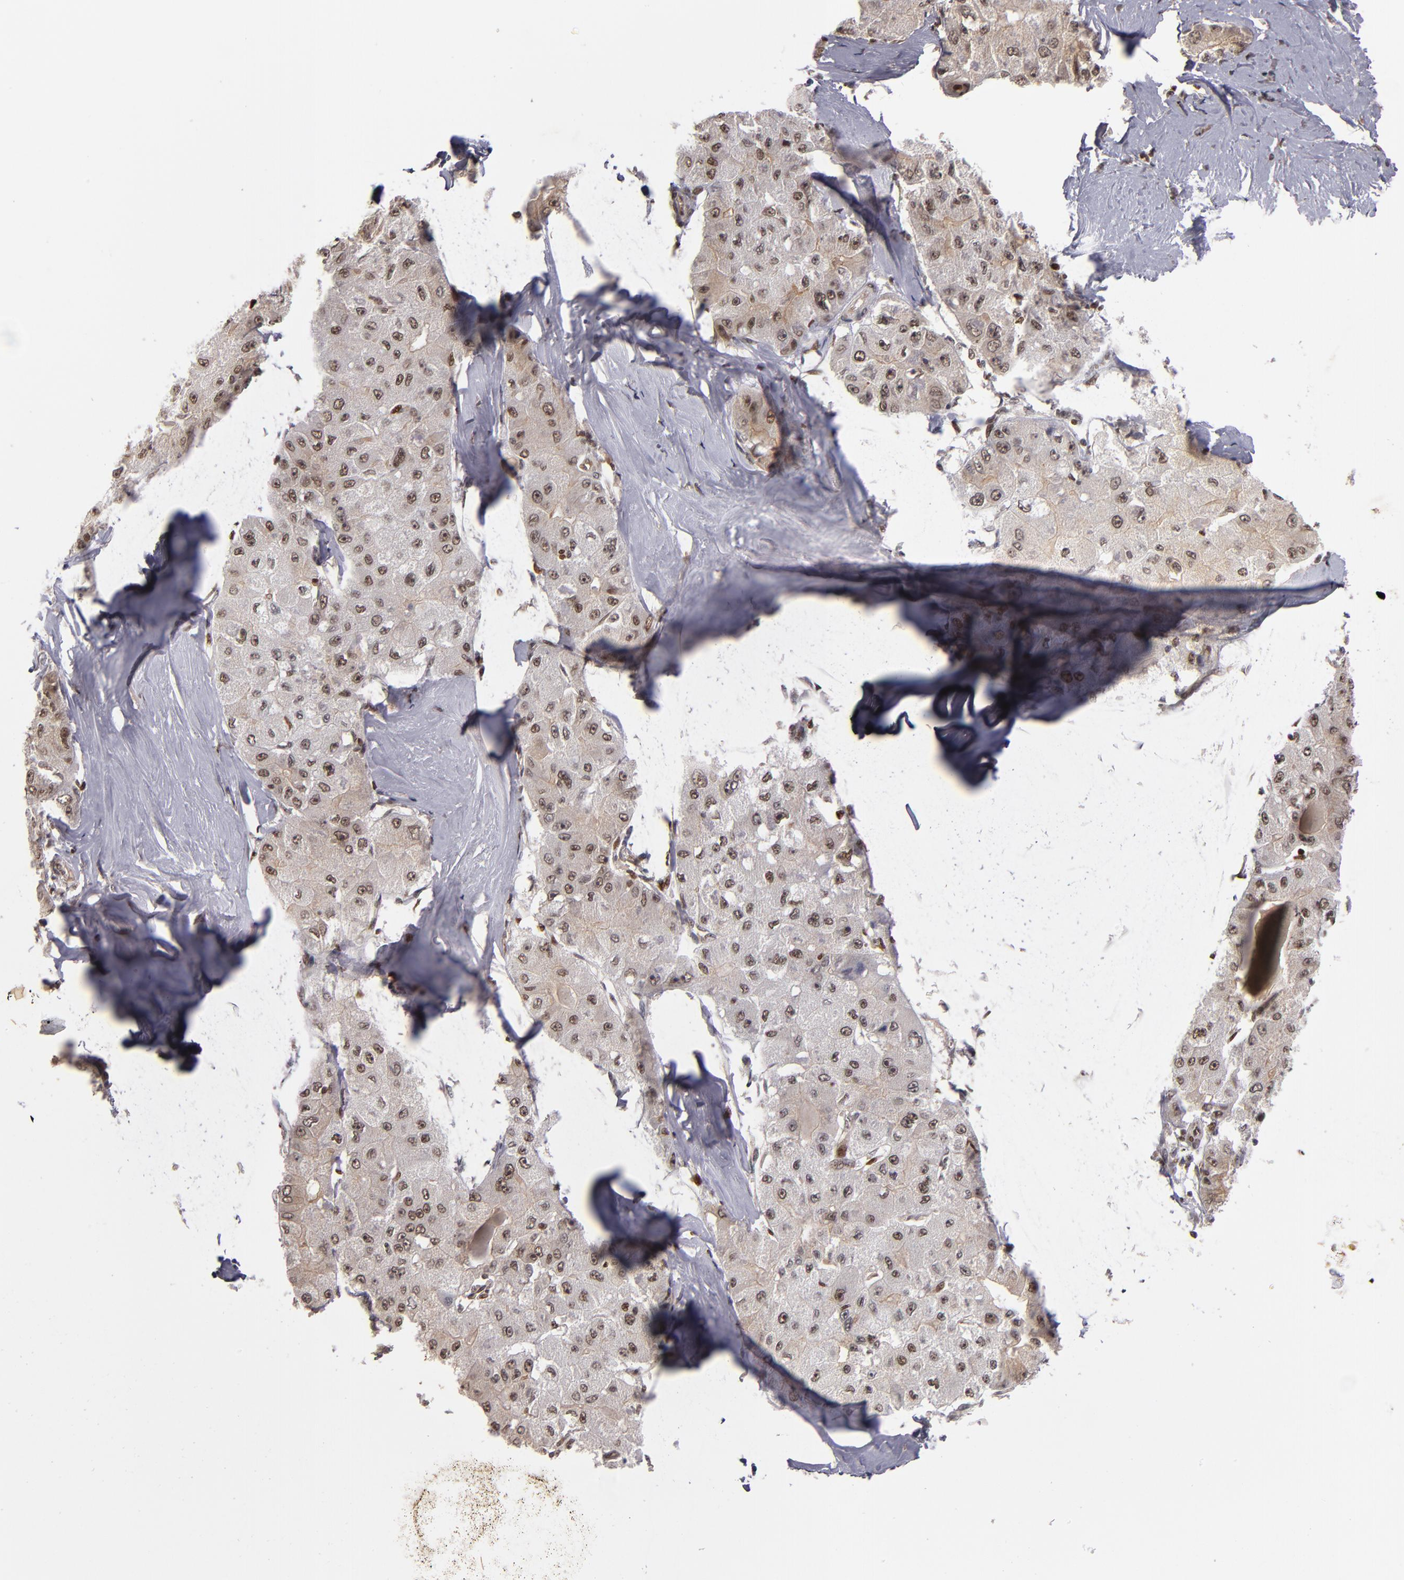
{"staining": {"intensity": "moderate", "quantity": "25%-75%", "location": "nuclear"}, "tissue": "liver cancer", "cell_type": "Tumor cells", "image_type": "cancer", "snomed": [{"axis": "morphology", "description": "Carcinoma, Hepatocellular, NOS"}, {"axis": "topography", "description": "Liver"}], "caption": "High-magnification brightfield microscopy of hepatocellular carcinoma (liver) stained with DAB (3,3'-diaminobenzidine) (brown) and counterstained with hematoxylin (blue). tumor cells exhibit moderate nuclear staining is appreciated in approximately25%-75% of cells. The staining was performed using DAB (3,3'-diaminobenzidine), with brown indicating positive protein expression. Nuclei are stained blue with hematoxylin.", "gene": "KDM6A", "patient": {"sex": "male", "age": 80}}